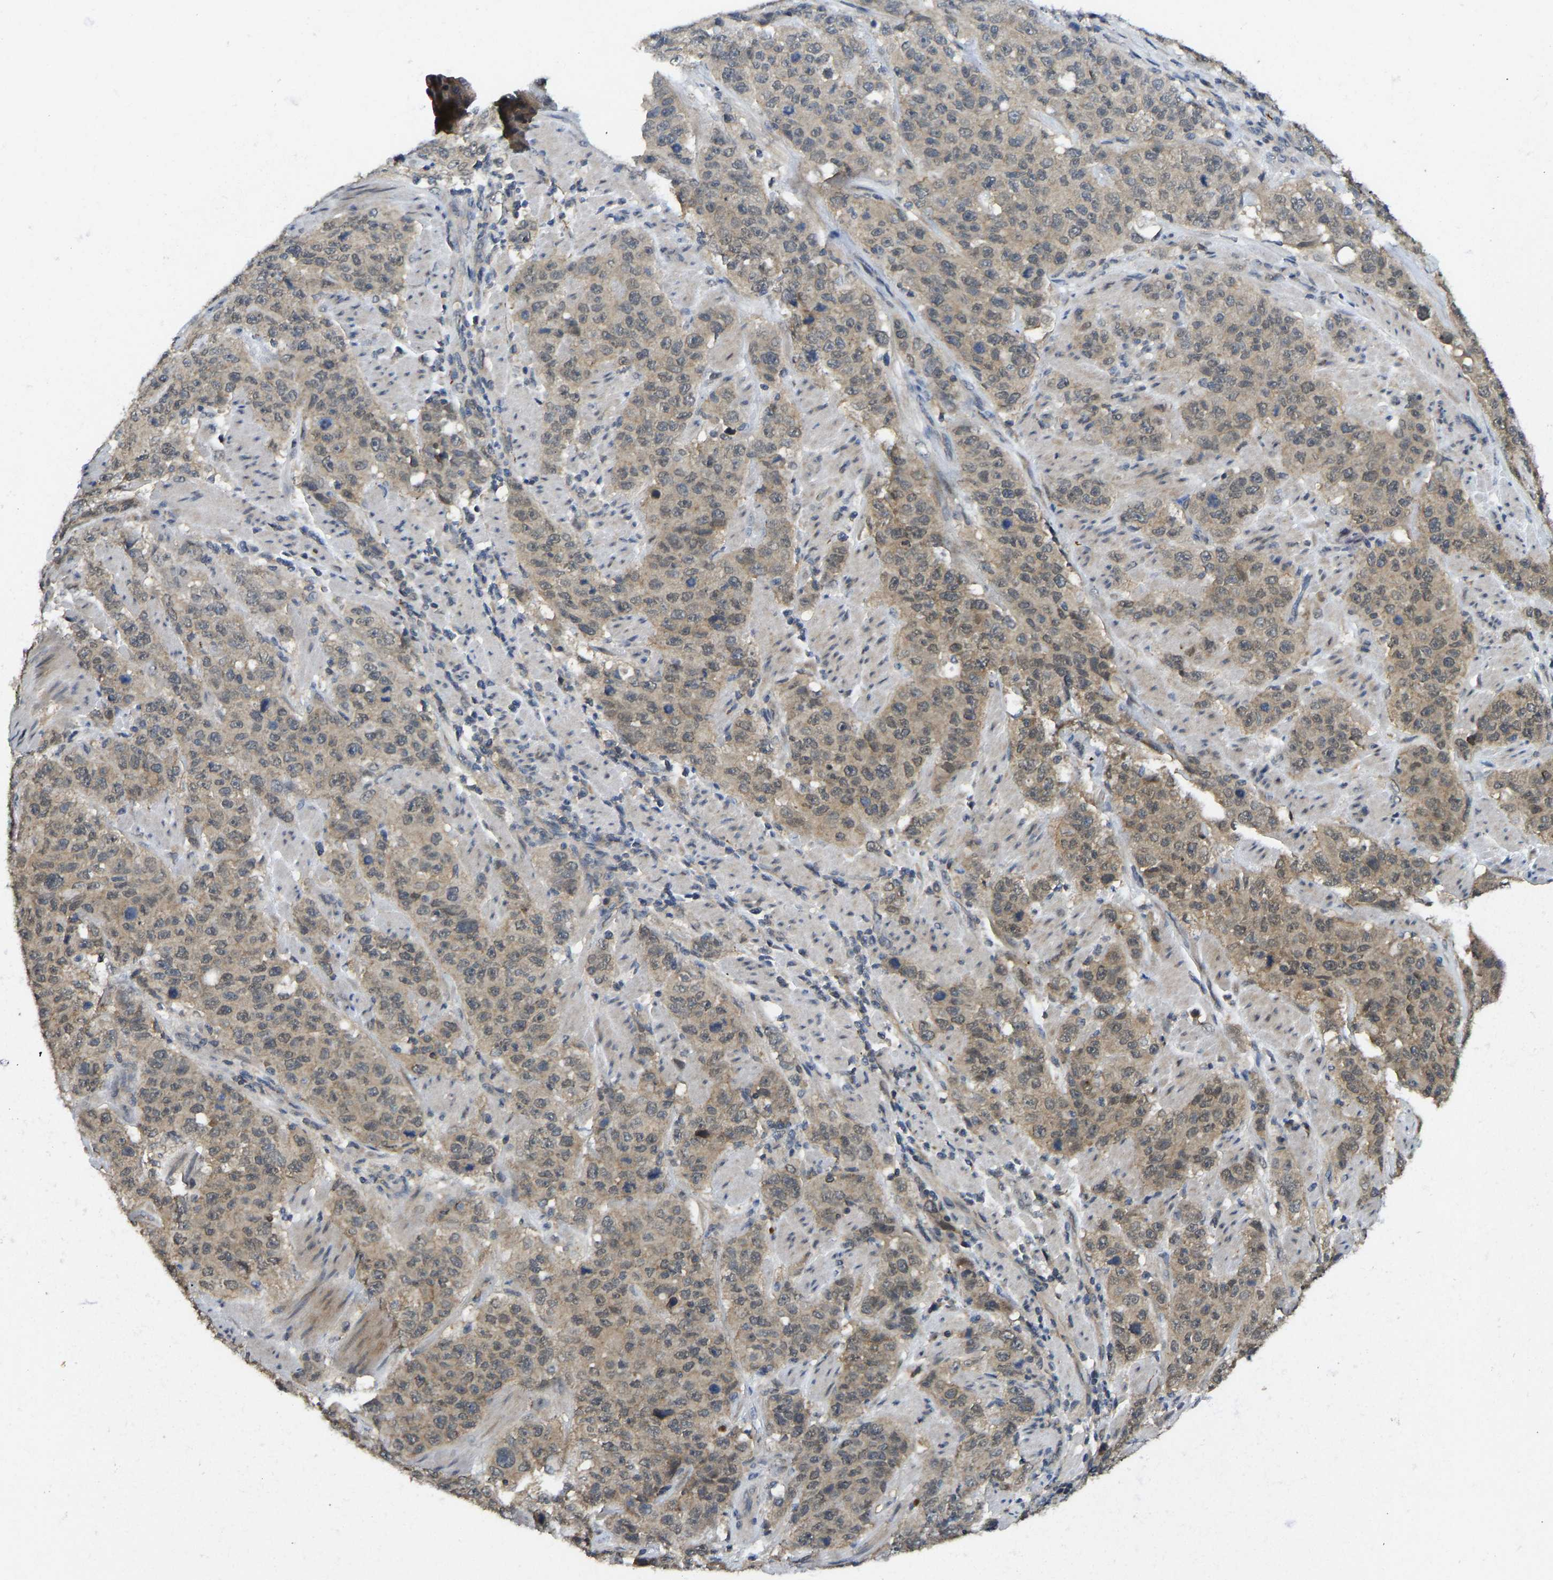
{"staining": {"intensity": "weak", "quantity": ">75%", "location": "cytoplasmic/membranous"}, "tissue": "stomach cancer", "cell_type": "Tumor cells", "image_type": "cancer", "snomed": [{"axis": "morphology", "description": "Adenocarcinoma, NOS"}, {"axis": "topography", "description": "Stomach"}], "caption": "Stomach adenocarcinoma tissue reveals weak cytoplasmic/membranous expression in approximately >75% of tumor cells, visualized by immunohistochemistry. (DAB (3,3'-diaminobenzidine) IHC with brightfield microscopy, high magnification).", "gene": "NDRG3", "patient": {"sex": "male", "age": 48}}